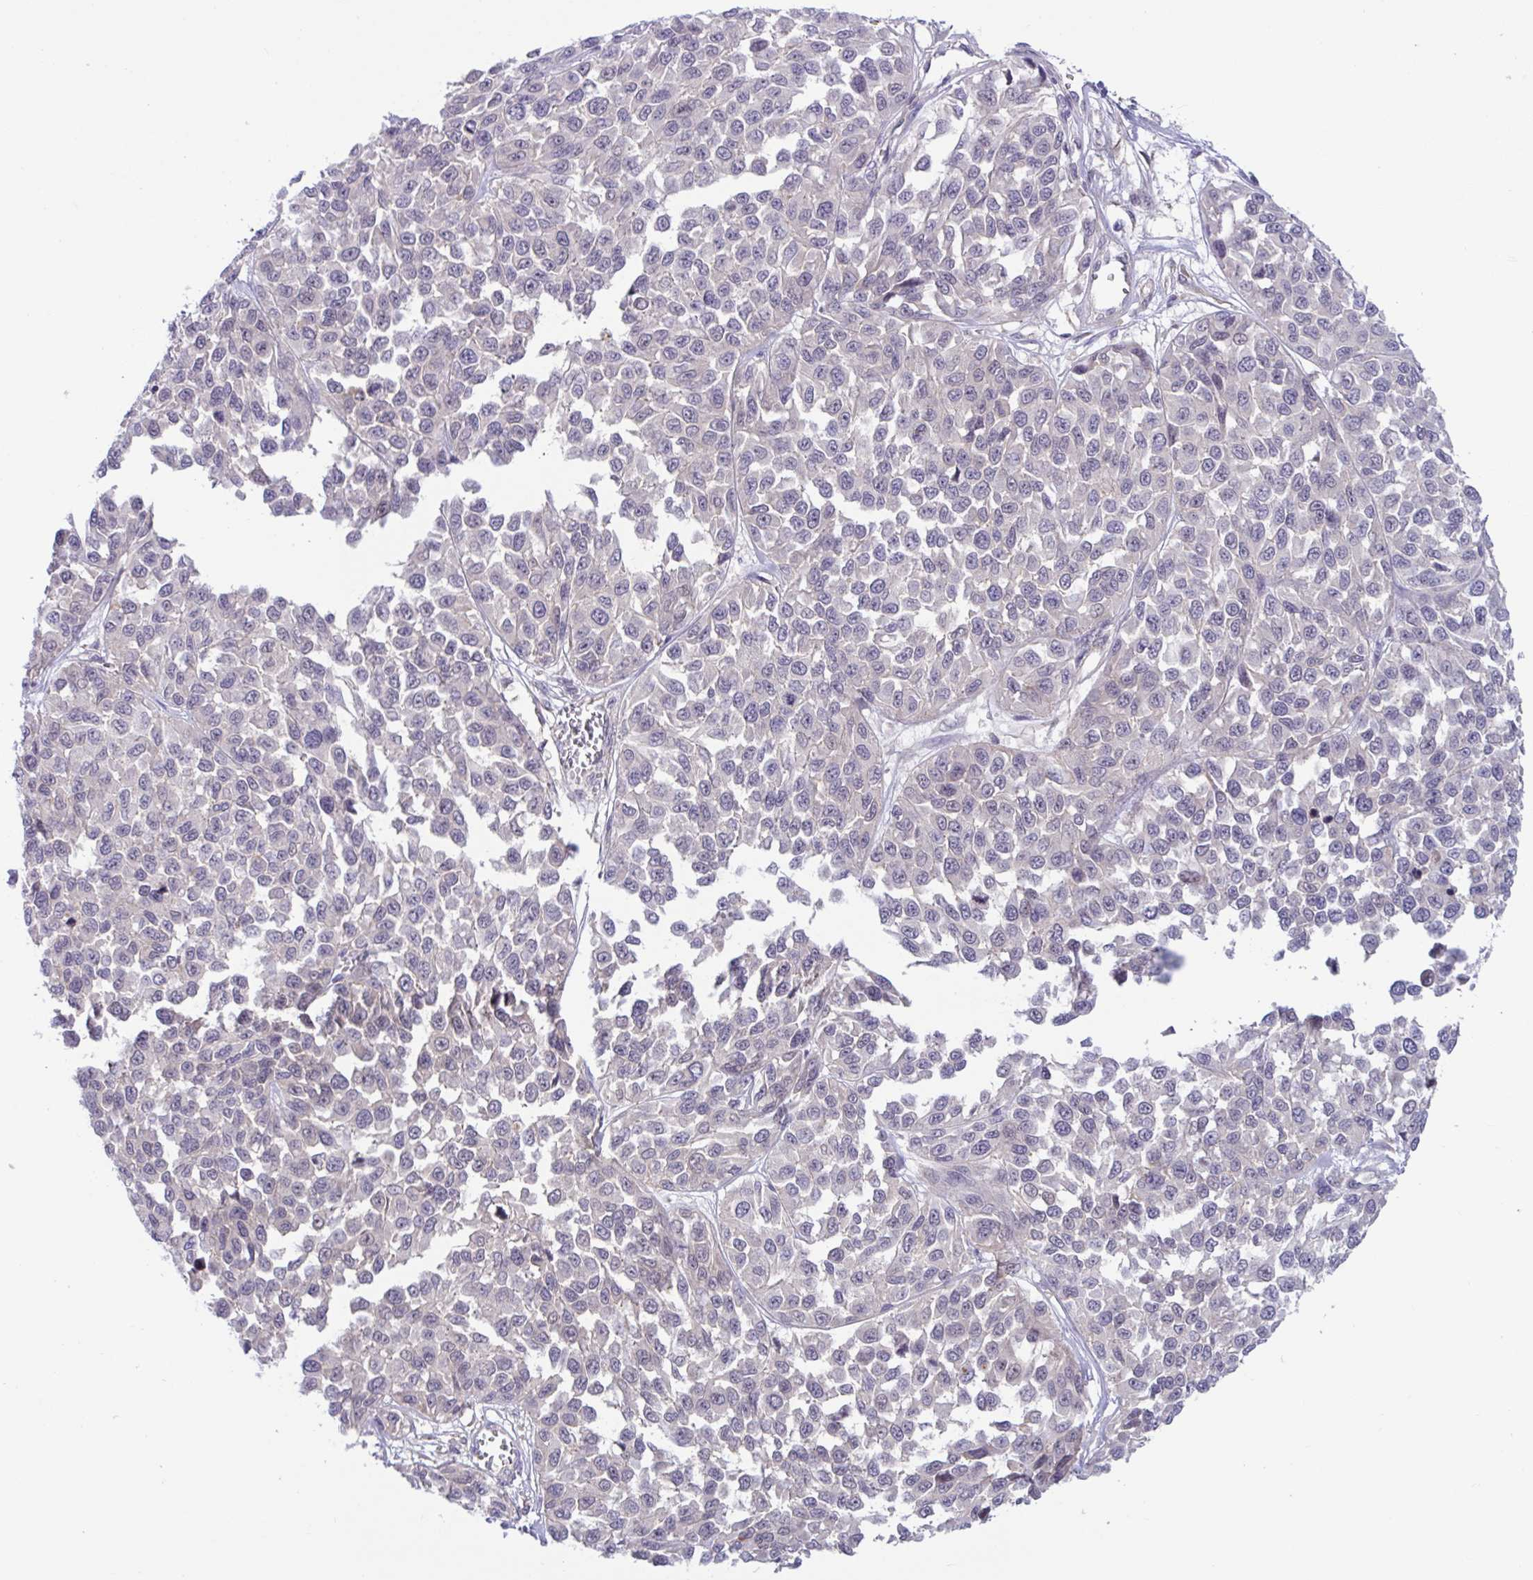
{"staining": {"intensity": "negative", "quantity": "none", "location": "none"}, "tissue": "melanoma", "cell_type": "Tumor cells", "image_type": "cancer", "snomed": [{"axis": "morphology", "description": "Malignant melanoma, NOS"}, {"axis": "topography", "description": "Skin"}], "caption": "Tumor cells are negative for protein expression in human melanoma. The staining was performed using DAB (3,3'-diaminobenzidine) to visualize the protein expression in brown, while the nuclei were stained in blue with hematoxylin (Magnification: 20x).", "gene": "IST1", "patient": {"sex": "male", "age": 62}}